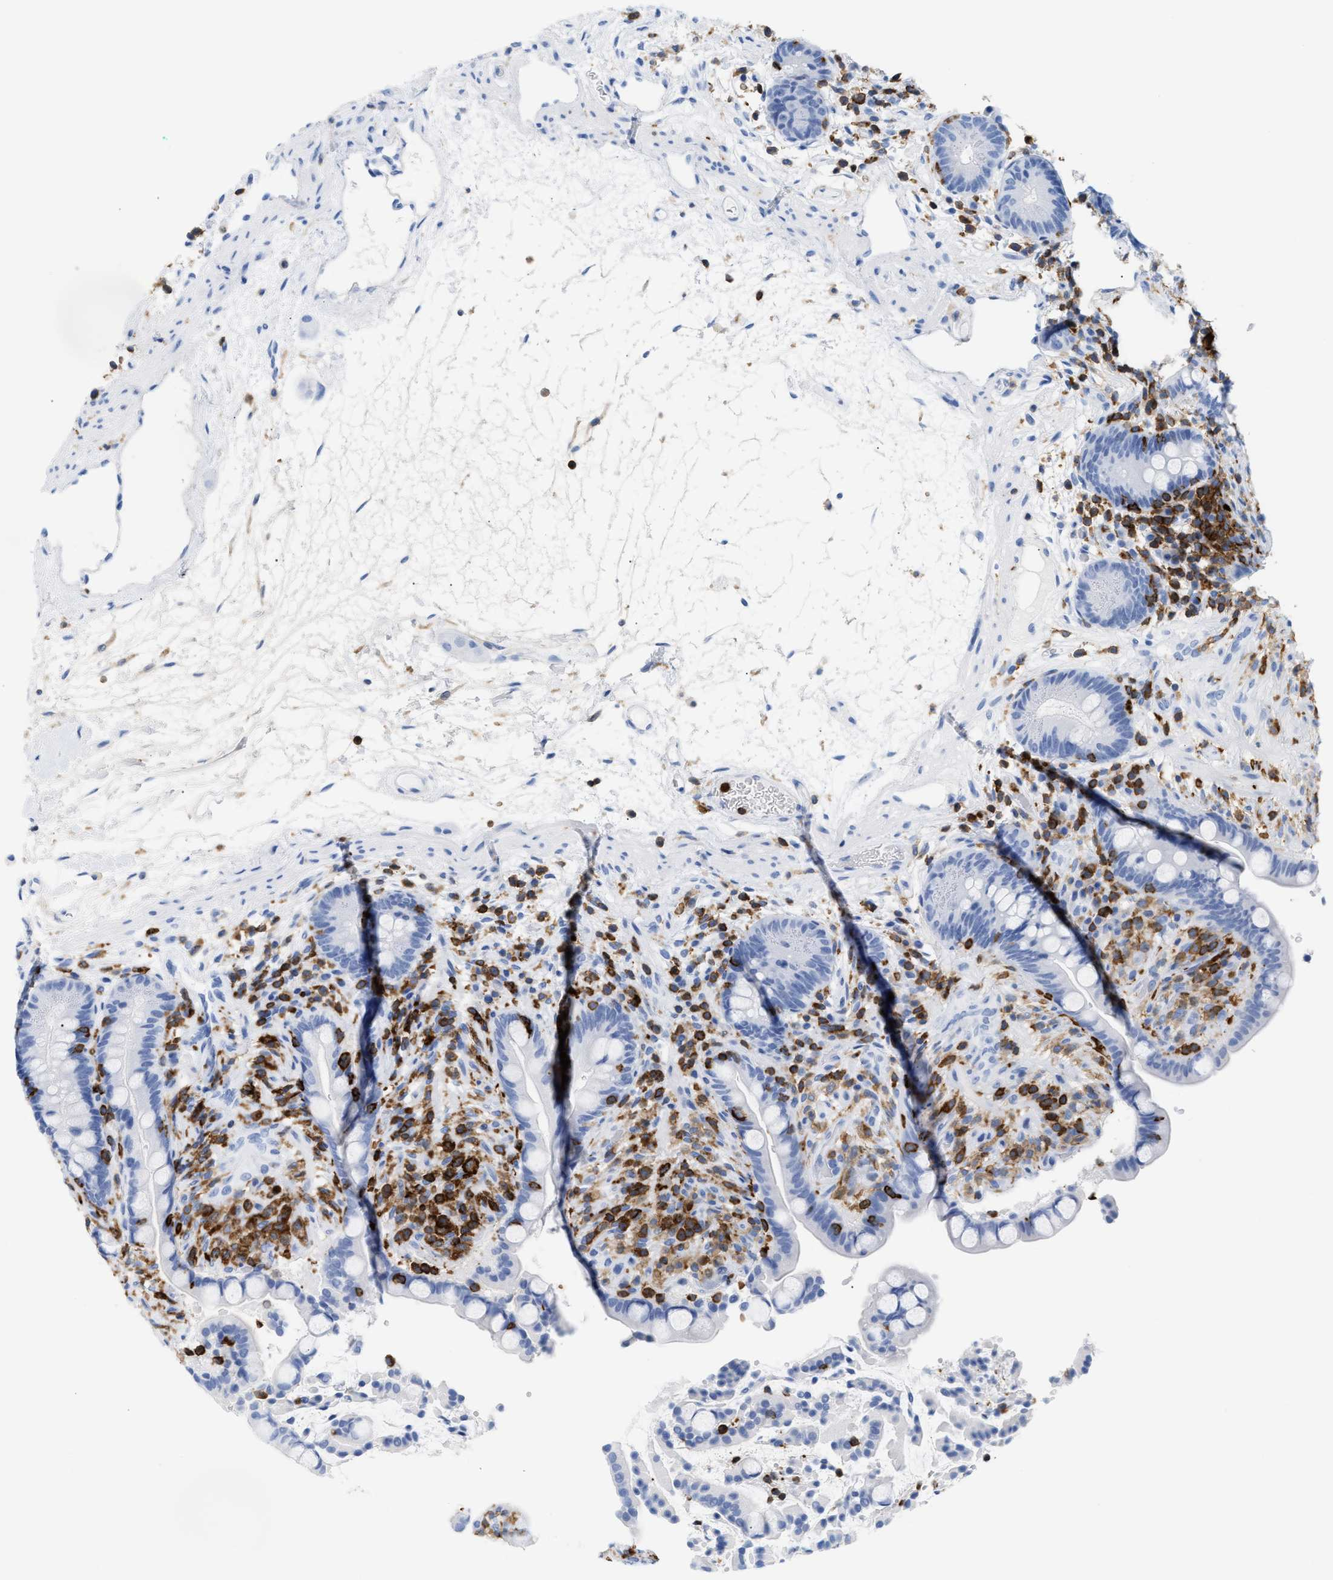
{"staining": {"intensity": "negative", "quantity": "none", "location": "none"}, "tissue": "colon", "cell_type": "Endothelial cells", "image_type": "normal", "snomed": [{"axis": "morphology", "description": "Normal tissue, NOS"}, {"axis": "topography", "description": "Colon"}], "caption": "A histopathology image of colon stained for a protein displays no brown staining in endothelial cells. (Immunohistochemistry, brightfield microscopy, high magnification).", "gene": "LCP1", "patient": {"sex": "male", "age": 73}}